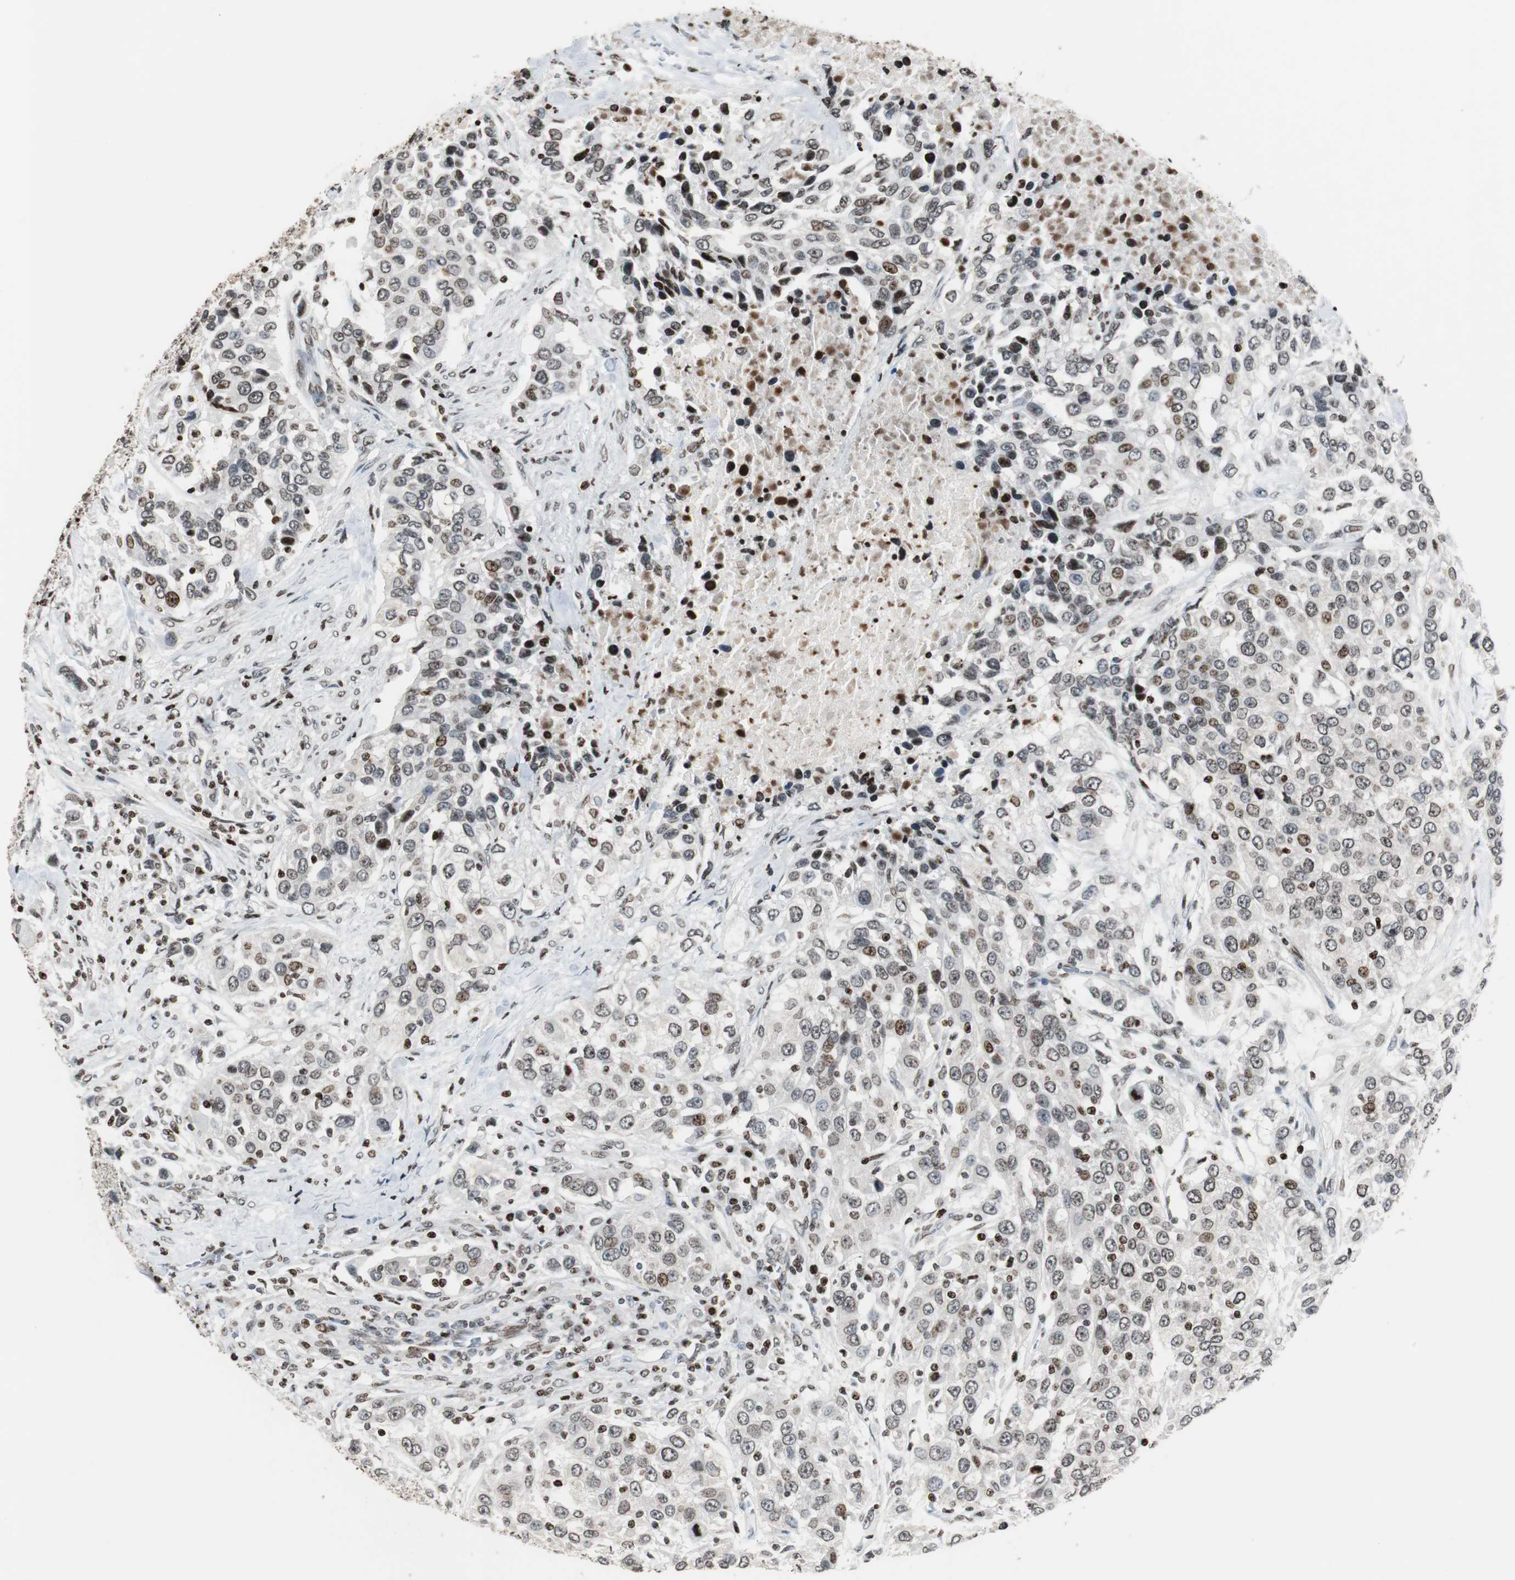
{"staining": {"intensity": "moderate", "quantity": "<25%", "location": "nuclear"}, "tissue": "urothelial cancer", "cell_type": "Tumor cells", "image_type": "cancer", "snomed": [{"axis": "morphology", "description": "Urothelial carcinoma, High grade"}, {"axis": "topography", "description": "Urinary bladder"}], "caption": "Protein expression analysis of urothelial cancer displays moderate nuclear expression in approximately <25% of tumor cells.", "gene": "PAXIP1", "patient": {"sex": "female", "age": 80}}